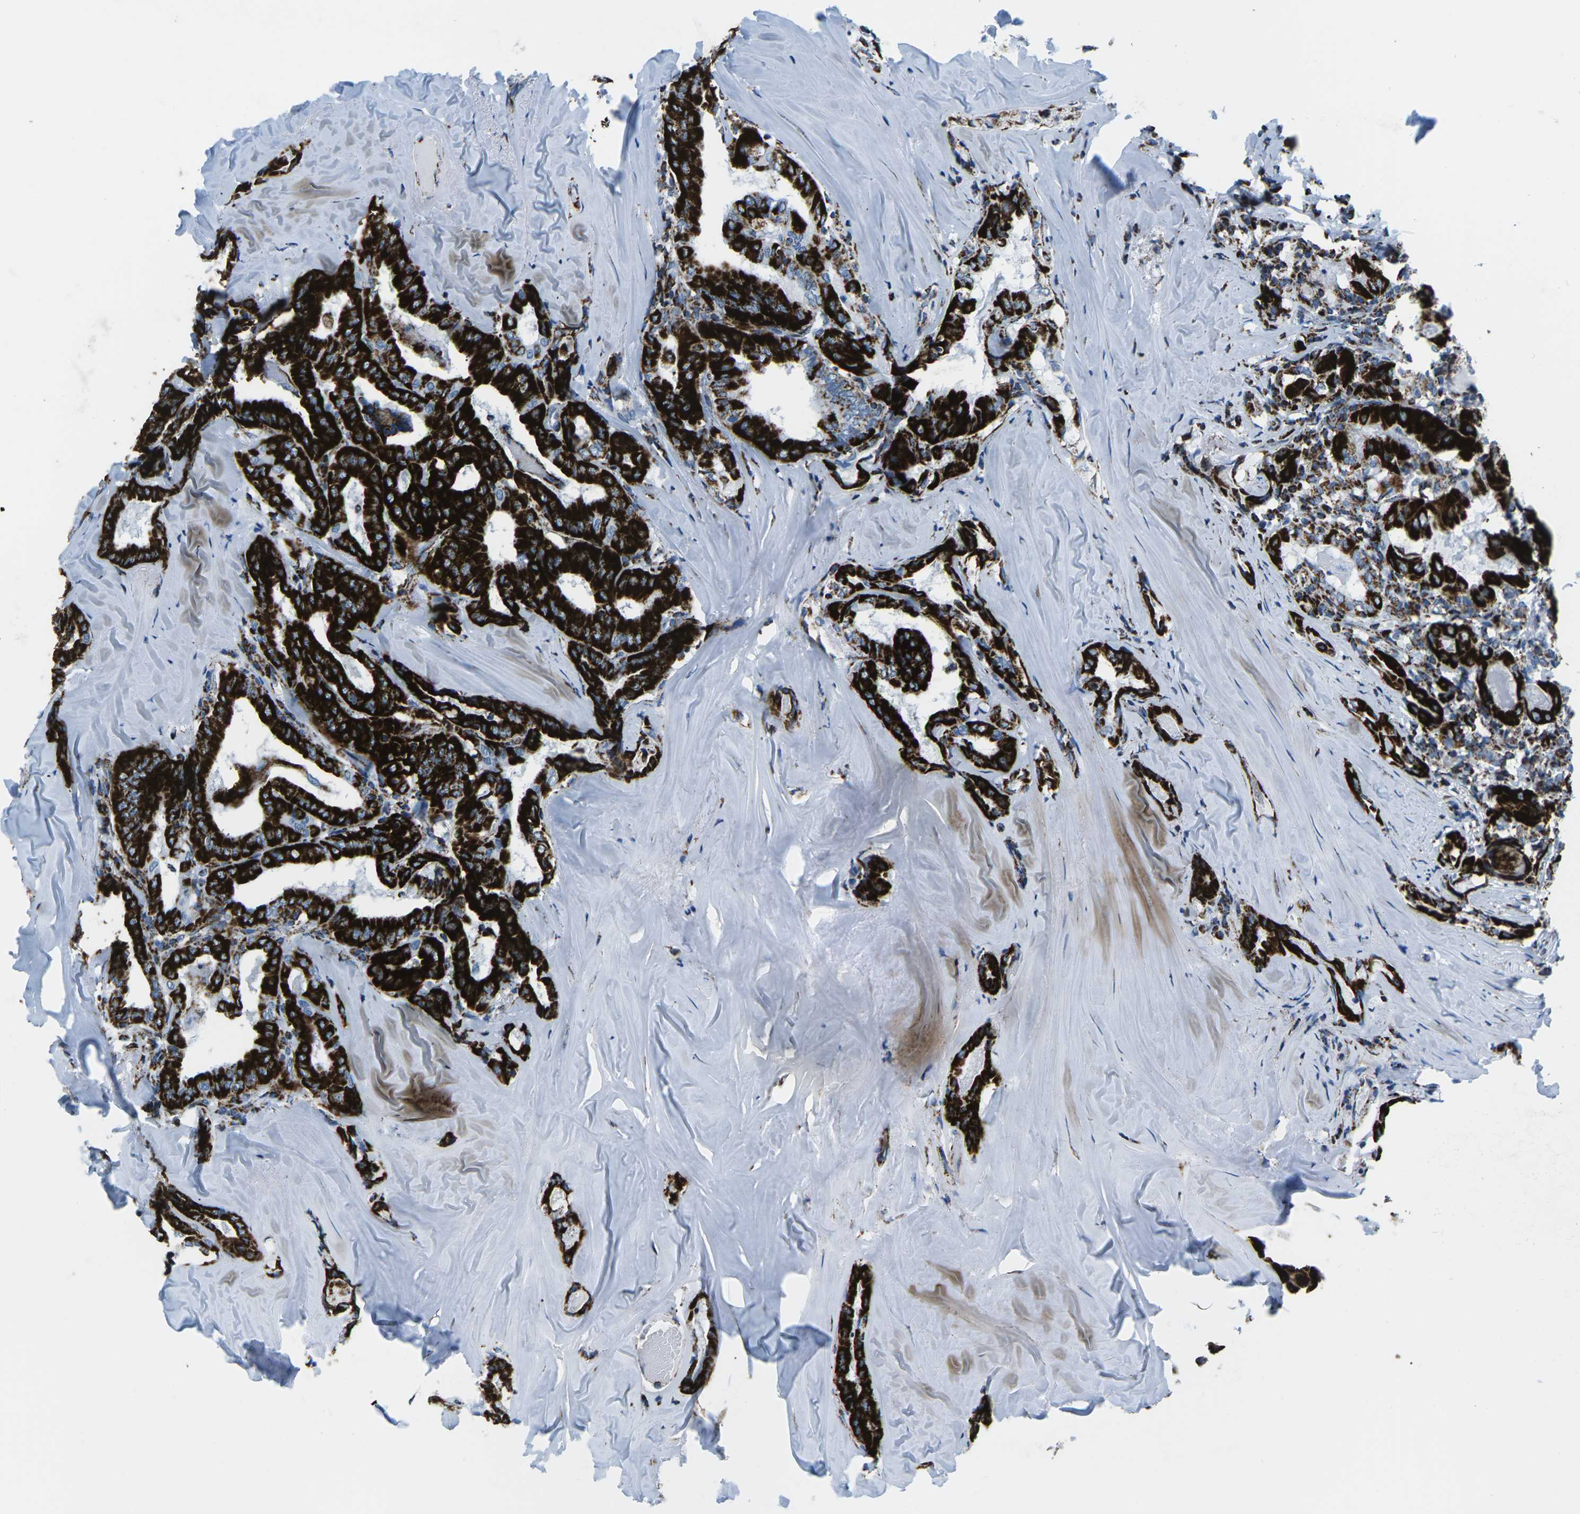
{"staining": {"intensity": "strong", "quantity": ">75%", "location": "cytoplasmic/membranous"}, "tissue": "thyroid cancer", "cell_type": "Tumor cells", "image_type": "cancer", "snomed": [{"axis": "morphology", "description": "Papillary adenocarcinoma, NOS"}, {"axis": "topography", "description": "Thyroid gland"}], "caption": "High-power microscopy captured an immunohistochemistry (IHC) micrograph of papillary adenocarcinoma (thyroid), revealing strong cytoplasmic/membranous staining in about >75% of tumor cells.", "gene": "COX6C", "patient": {"sex": "female", "age": 42}}